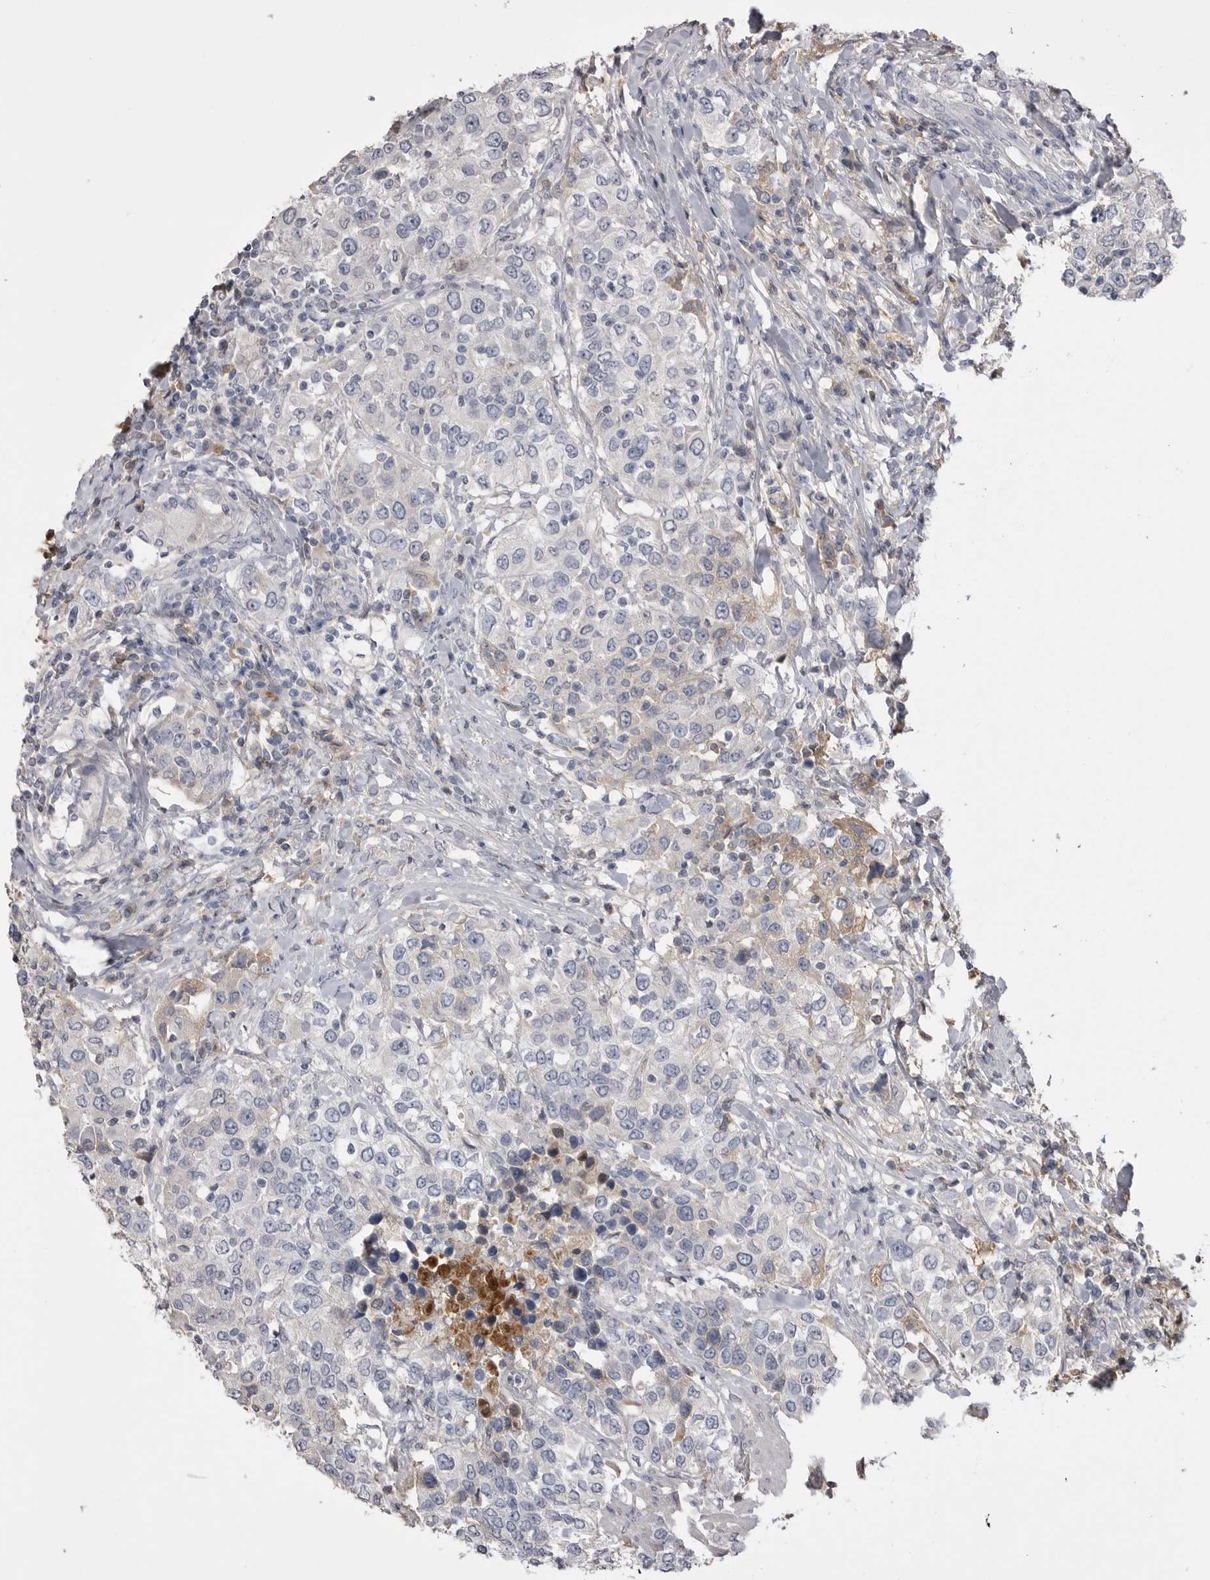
{"staining": {"intensity": "weak", "quantity": "<25%", "location": "cytoplasmic/membranous"}, "tissue": "urothelial cancer", "cell_type": "Tumor cells", "image_type": "cancer", "snomed": [{"axis": "morphology", "description": "Urothelial carcinoma, High grade"}, {"axis": "topography", "description": "Urinary bladder"}], "caption": "A micrograph of human high-grade urothelial carcinoma is negative for staining in tumor cells. The staining was performed using DAB to visualize the protein expression in brown, while the nuclei were stained in blue with hematoxylin (Magnification: 20x).", "gene": "AHSG", "patient": {"sex": "female", "age": 80}}